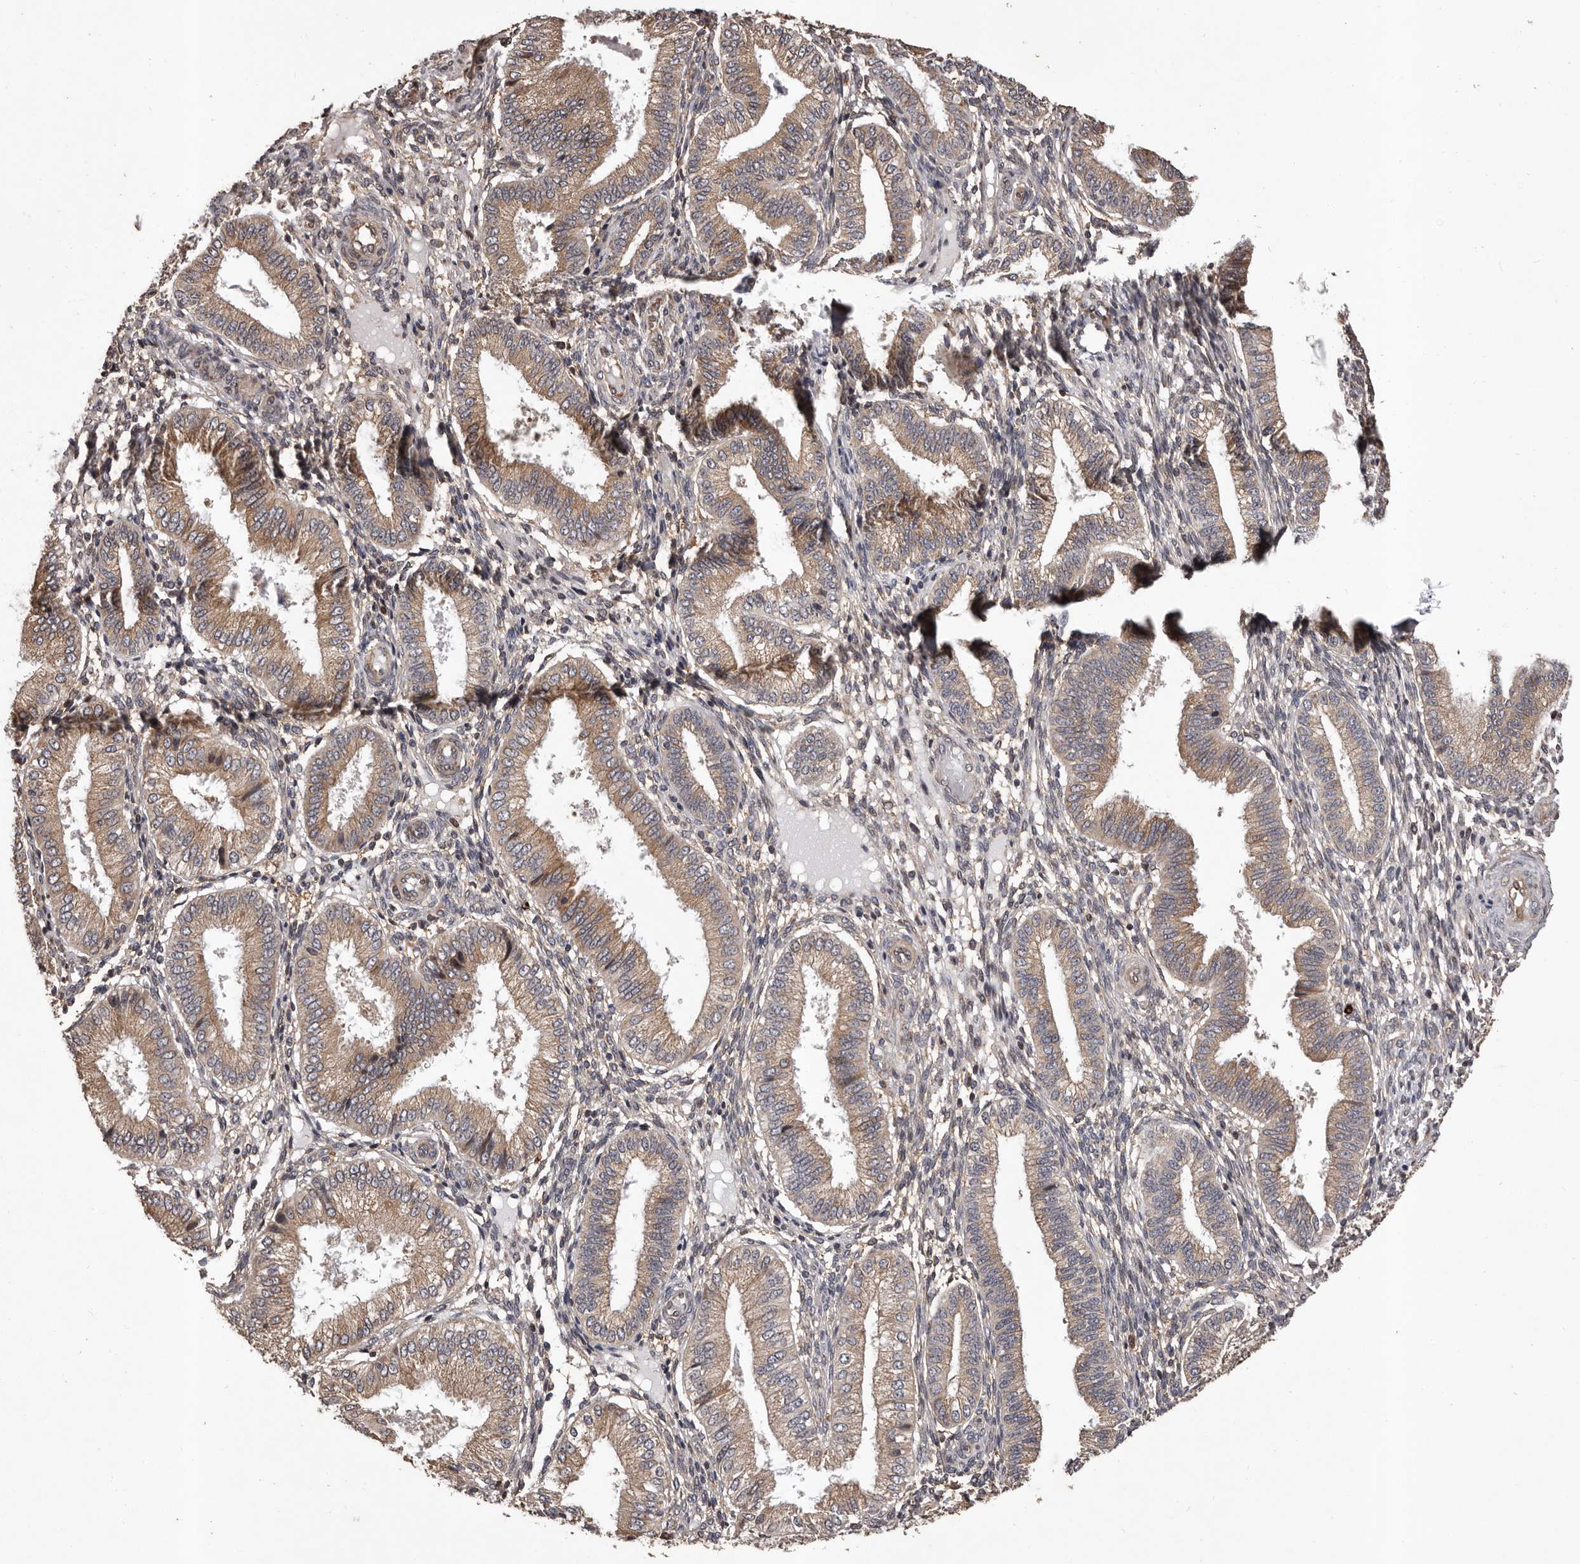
{"staining": {"intensity": "moderate", "quantity": "<25%", "location": "cytoplasmic/membranous"}, "tissue": "endometrium", "cell_type": "Cells in endometrial stroma", "image_type": "normal", "snomed": [{"axis": "morphology", "description": "Normal tissue, NOS"}, {"axis": "topography", "description": "Endometrium"}], "caption": "Human endometrium stained with a brown dye shows moderate cytoplasmic/membranous positive positivity in approximately <25% of cells in endometrial stroma.", "gene": "GADD45B", "patient": {"sex": "female", "age": 39}}